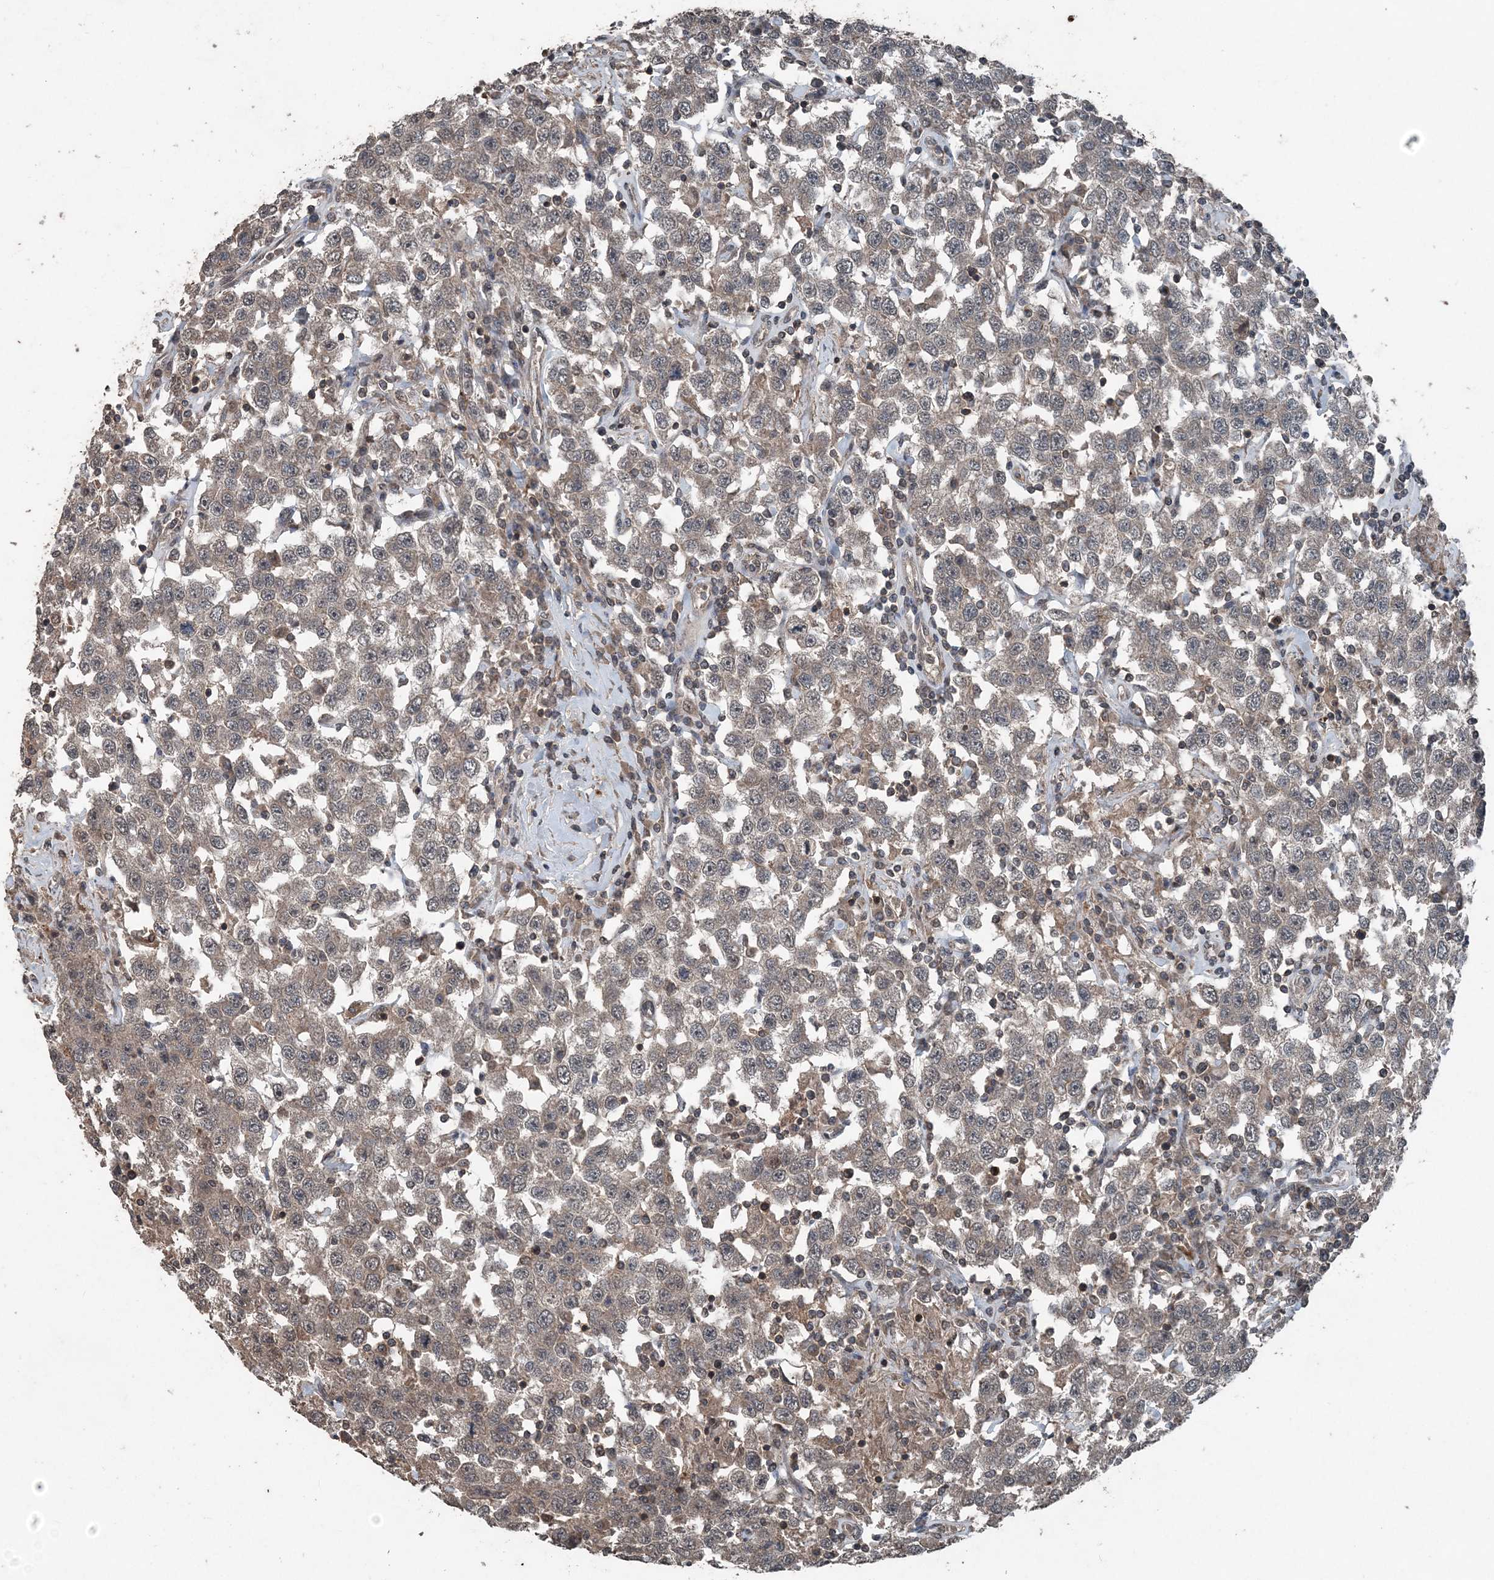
{"staining": {"intensity": "negative", "quantity": "none", "location": "none"}, "tissue": "testis cancer", "cell_type": "Tumor cells", "image_type": "cancer", "snomed": [{"axis": "morphology", "description": "Seminoma, NOS"}, {"axis": "topography", "description": "Testis"}], "caption": "This is an IHC image of human testis cancer (seminoma). There is no staining in tumor cells.", "gene": "CFL1", "patient": {"sex": "male", "age": 41}}